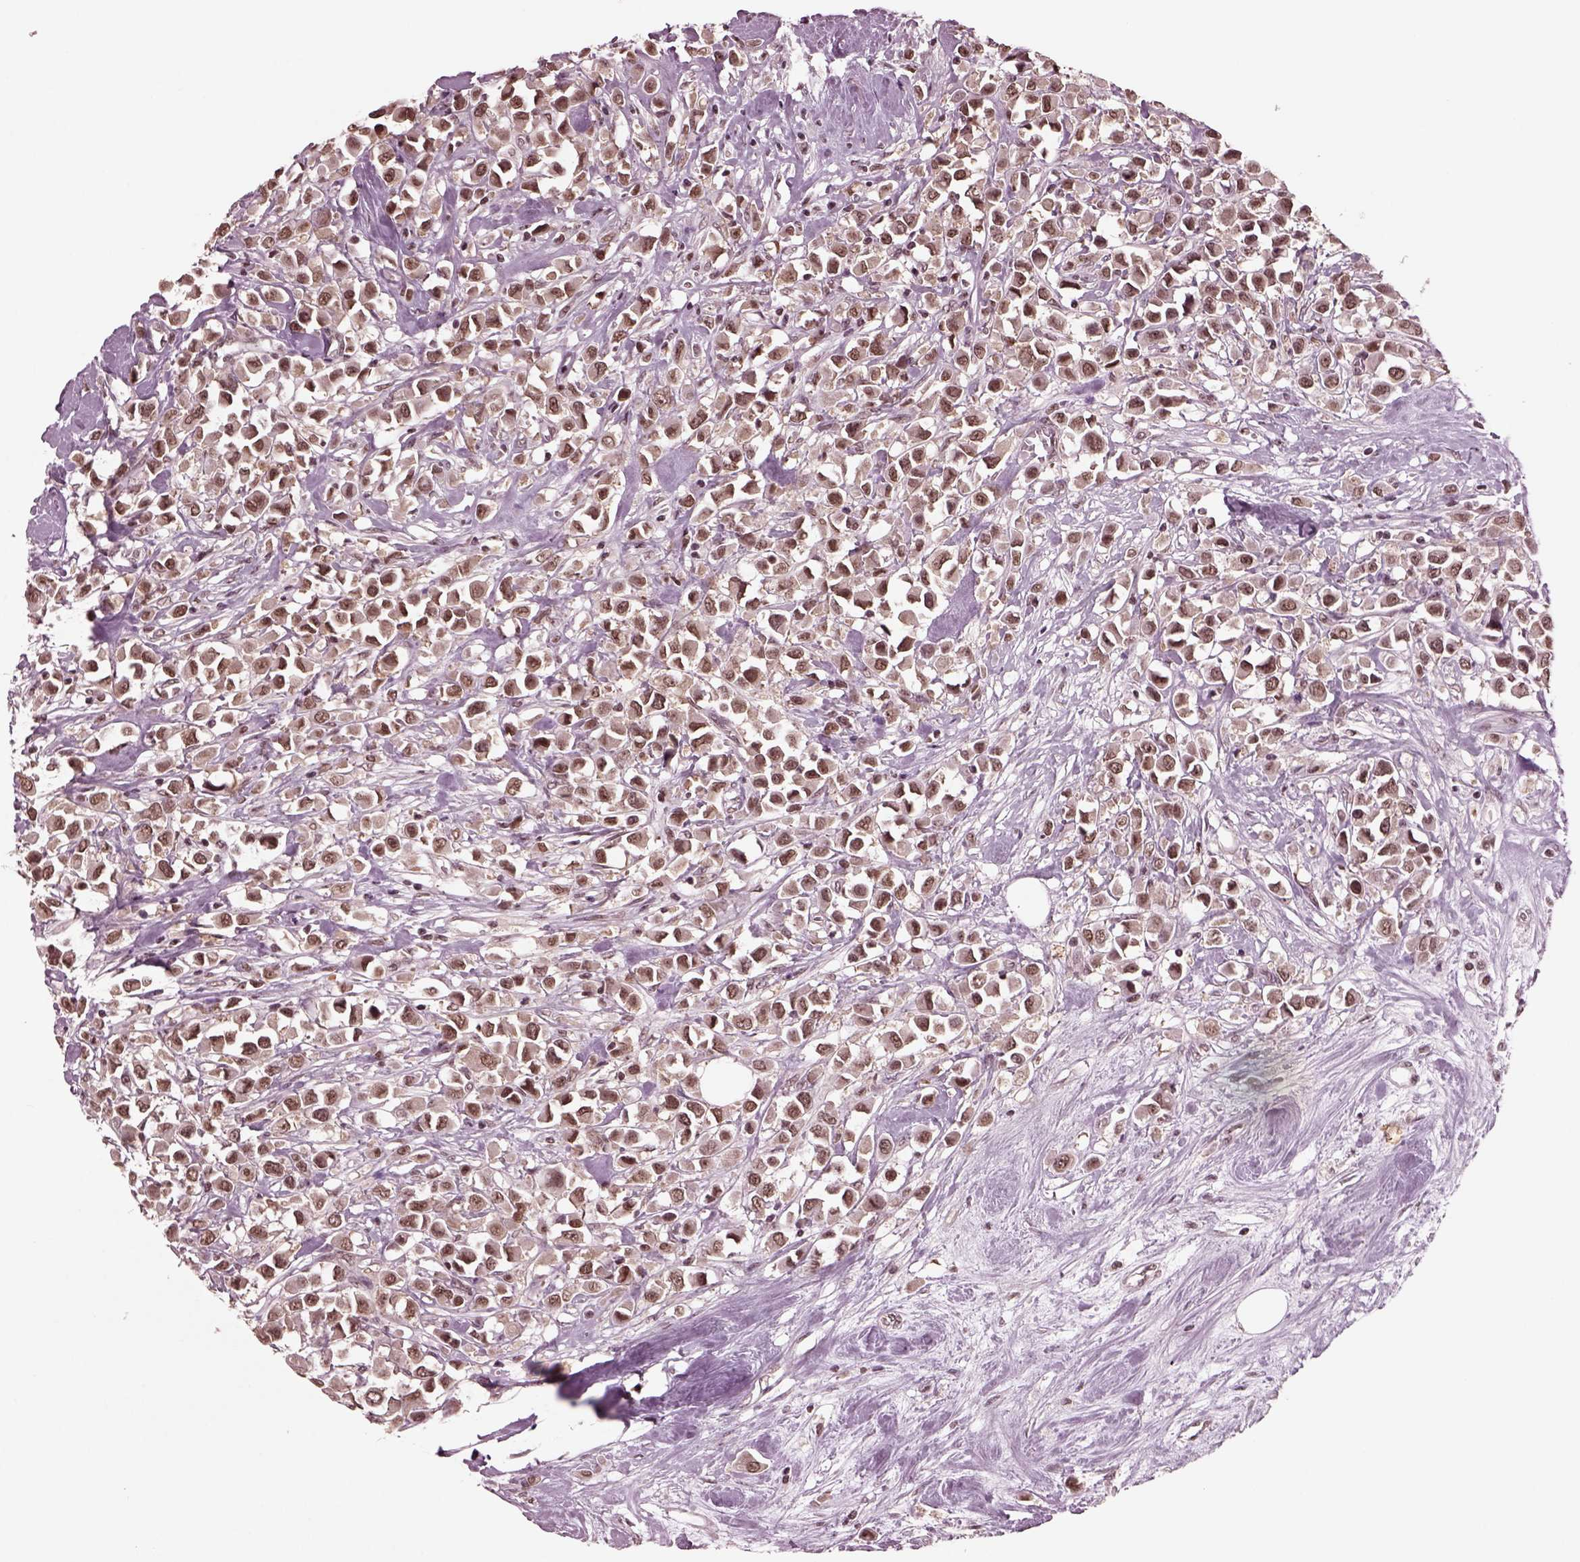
{"staining": {"intensity": "moderate", "quantity": ">75%", "location": "nuclear"}, "tissue": "breast cancer", "cell_type": "Tumor cells", "image_type": "cancer", "snomed": [{"axis": "morphology", "description": "Duct carcinoma"}, {"axis": "topography", "description": "Breast"}], "caption": "Infiltrating ductal carcinoma (breast) stained with DAB (3,3'-diaminobenzidine) immunohistochemistry shows medium levels of moderate nuclear expression in about >75% of tumor cells.", "gene": "RUVBL2", "patient": {"sex": "female", "age": 61}}